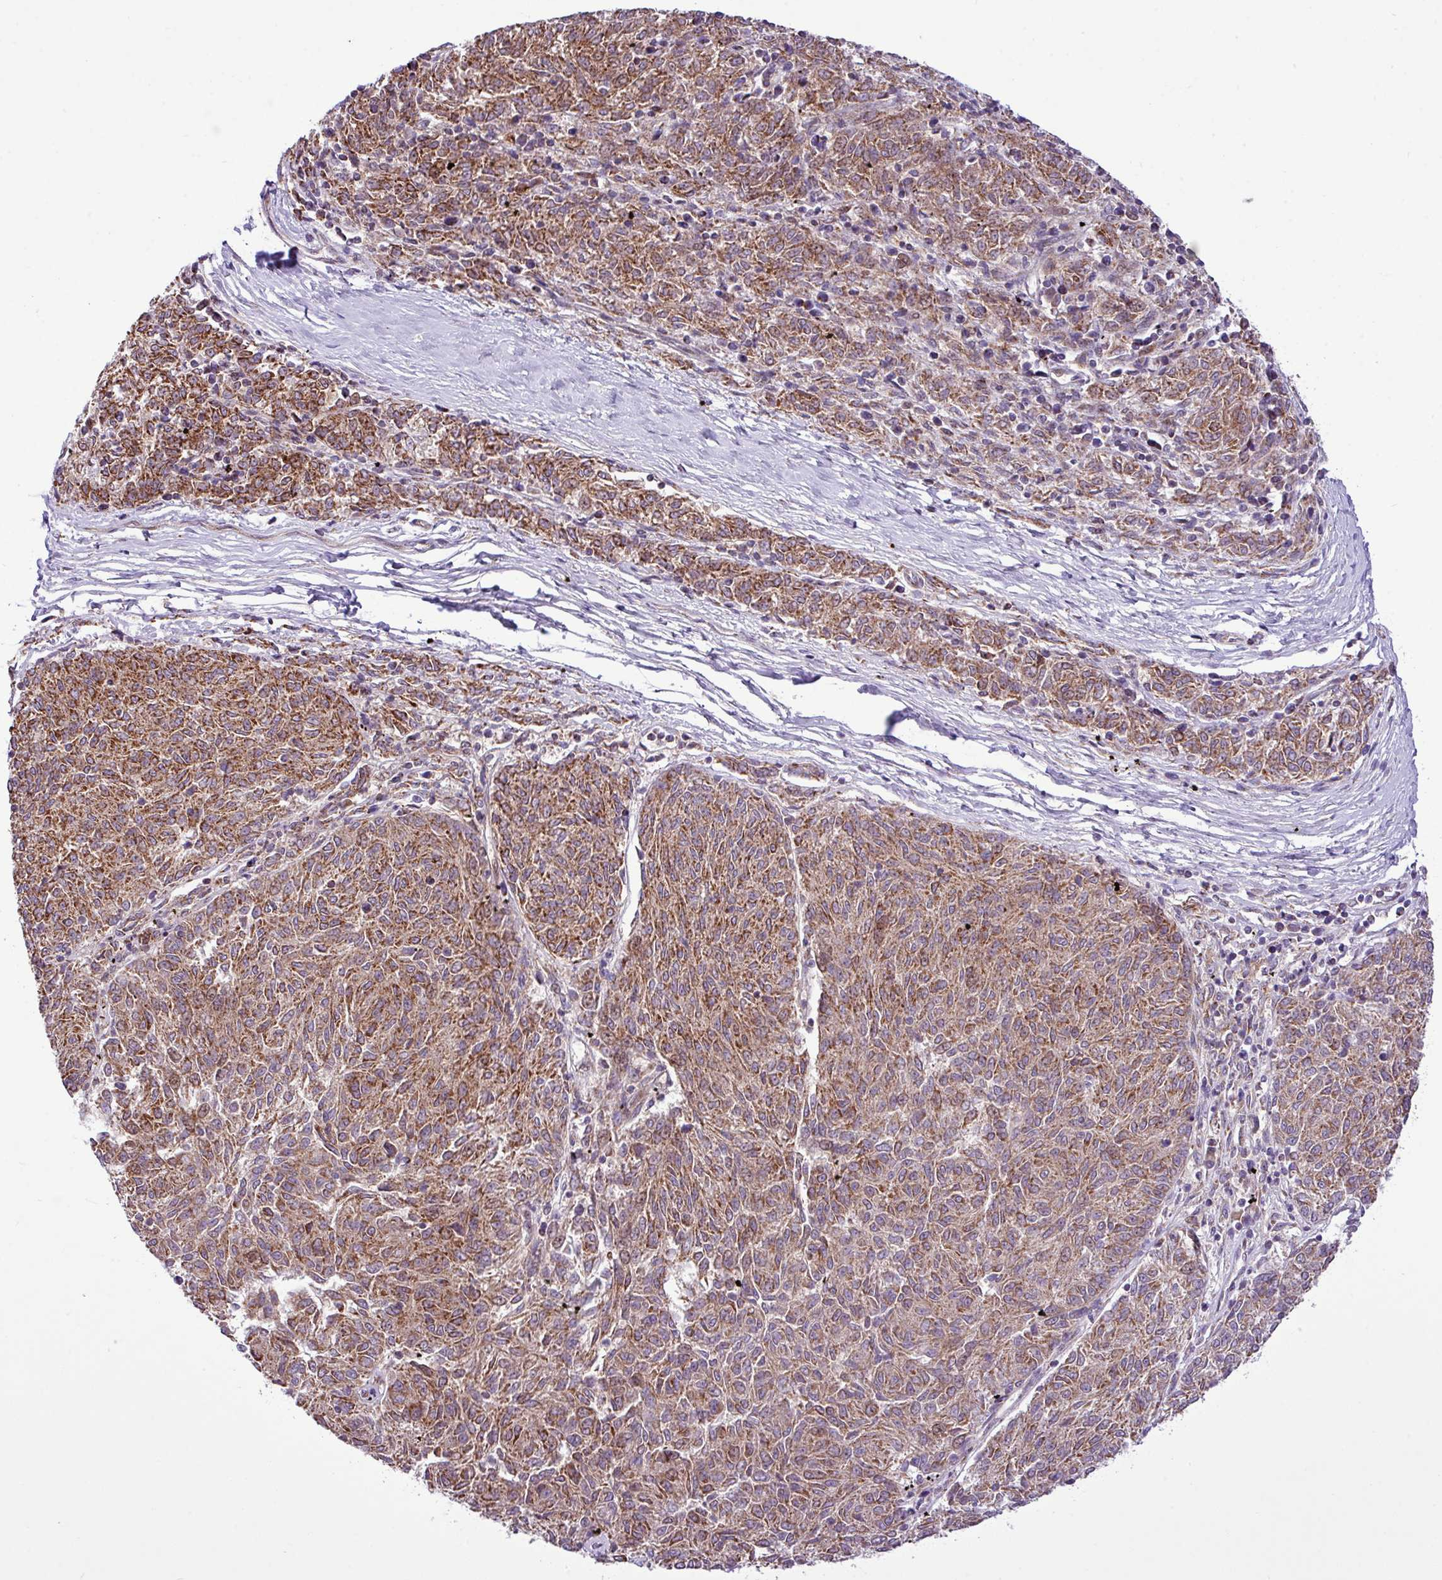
{"staining": {"intensity": "moderate", "quantity": ">75%", "location": "cytoplasmic/membranous"}, "tissue": "melanoma", "cell_type": "Tumor cells", "image_type": "cancer", "snomed": [{"axis": "morphology", "description": "Malignant melanoma, NOS"}, {"axis": "topography", "description": "Skin"}], "caption": "Tumor cells demonstrate medium levels of moderate cytoplasmic/membranous positivity in approximately >75% of cells in melanoma.", "gene": "B3GNT9", "patient": {"sex": "female", "age": 72}}